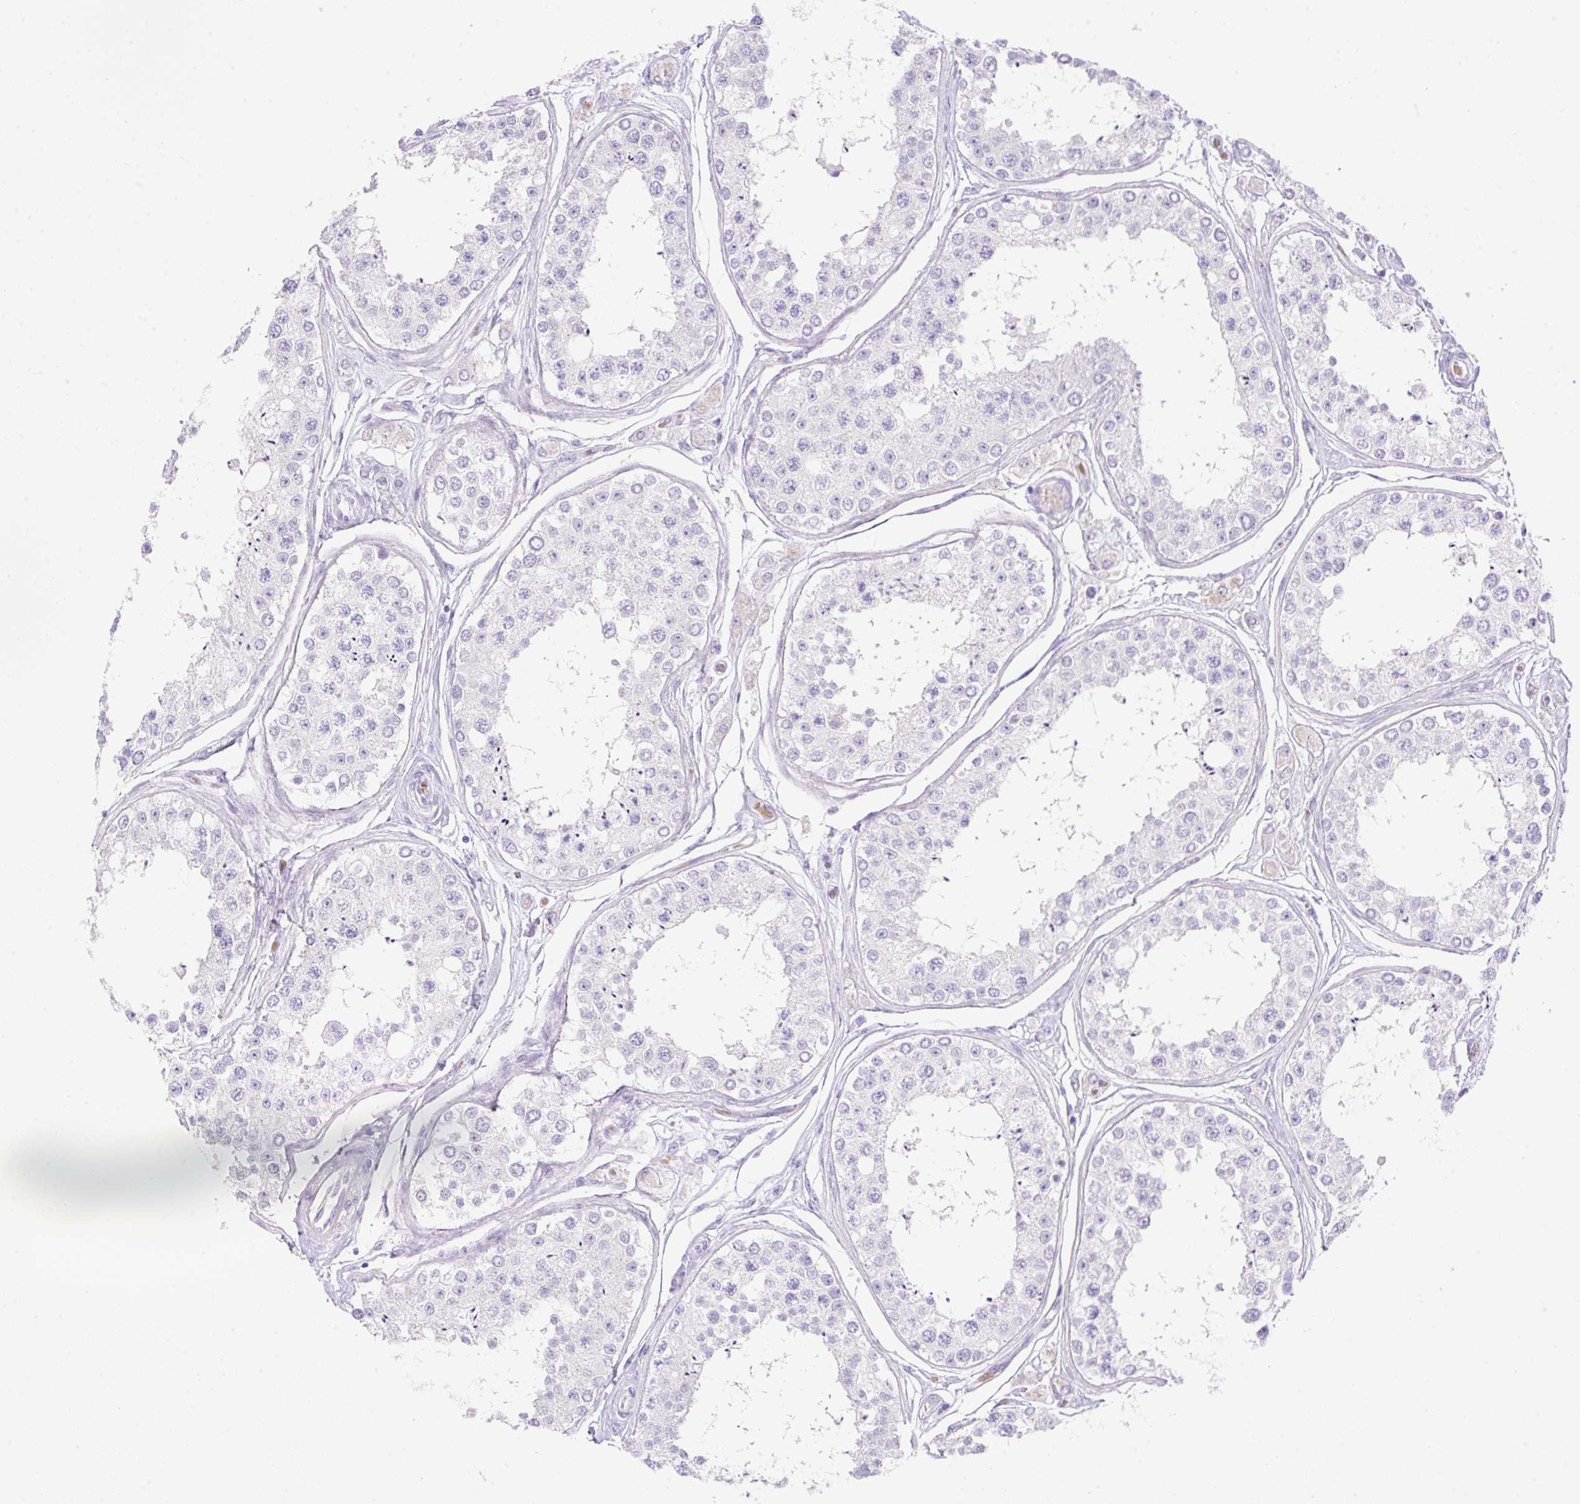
{"staining": {"intensity": "negative", "quantity": "none", "location": "none"}, "tissue": "testis", "cell_type": "Cells in seminiferous ducts", "image_type": "normal", "snomed": [{"axis": "morphology", "description": "Normal tissue, NOS"}, {"axis": "topography", "description": "Testis"}], "caption": "IHC of unremarkable testis demonstrates no expression in cells in seminiferous ducts. The staining was performed using DAB to visualize the protein expression in brown, while the nuclei were stained in blue with hematoxylin (Magnification: 20x).", "gene": "CDX1", "patient": {"sex": "male", "age": 25}}